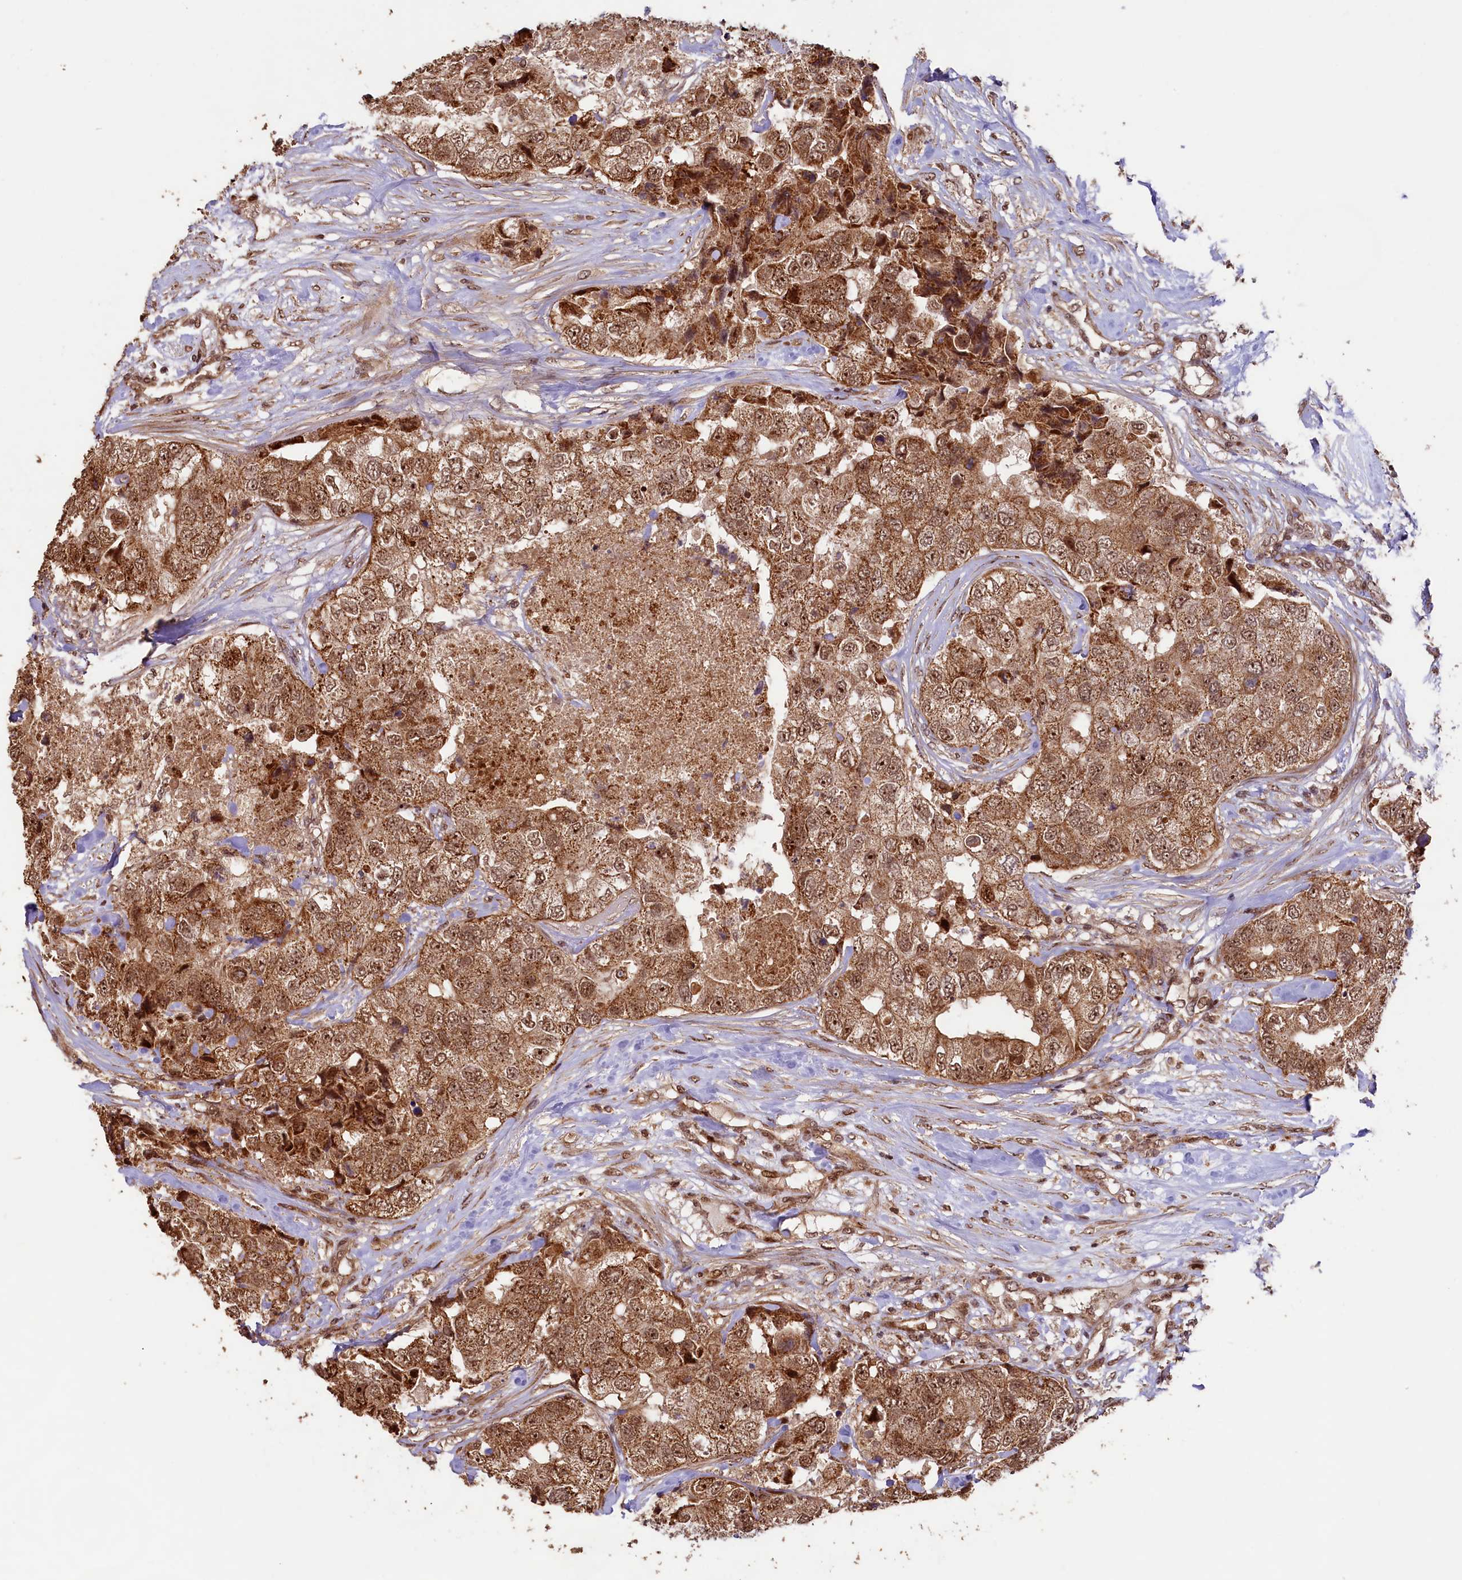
{"staining": {"intensity": "moderate", "quantity": ">75%", "location": "cytoplasmic/membranous,nuclear"}, "tissue": "breast cancer", "cell_type": "Tumor cells", "image_type": "cancer", "snomed": [{"axis": "morphology", "description": "Duct carcinoma"}, {"axis": "topography", "description": "Breast"}], "caption": "The immunohistochemical stain shows moderate cytoplasmic/membranous and nuclear positivity in tumor cells of breast cancer tissue.", "gene": "SHPRH", "patient": {"sex": "female", "age": 62}}